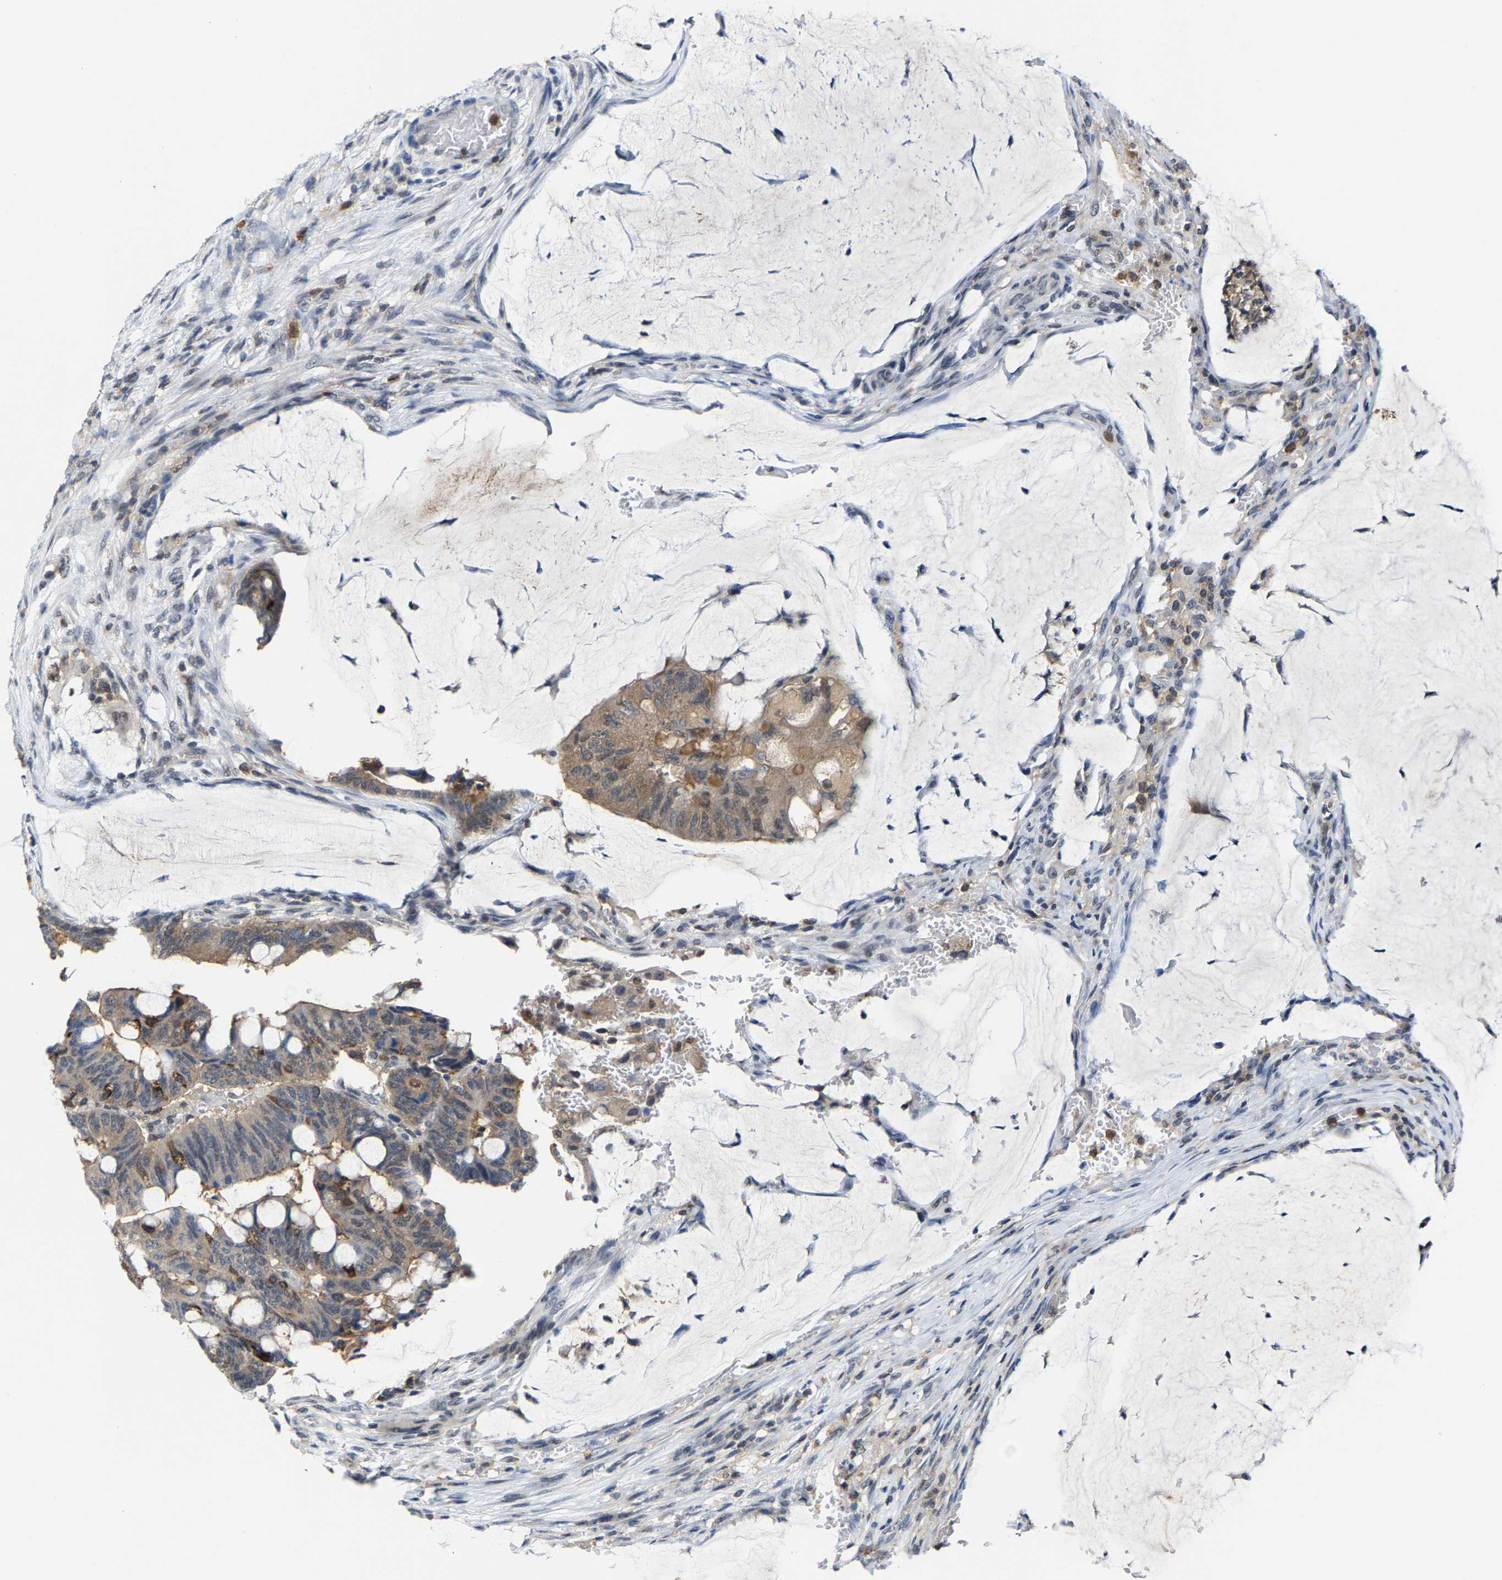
{"staining": {"intensity": "weak", "quantity": "<25%", "location": "cytoplasmic/membranous"}, "tissue": "colorectal cancer", "cell_type": "Tumor cells", "image_type": "cancer", "snomed": [{"axis": "morphology", "description": "Normal tissue, NOS"}, {"axis": "morphology", "description": "Adenocarcinoma, NOS"}, {"axis": "topography", "description": "Rectum"}, {"axis": "topography", "description": "Peripheral nerve tissue"}], "caption": "High magnification brightfield microscopy of colorectal cancer (adenocarcinoma) stained with DAB (brown) and counterstained with hematoxylin (blue): tumor cells show no significant staining. The staining is performed using DAB (3,3'-diaminobenzidine) brown chromogen with nuclei counter-stained in using hematoxylin.", "gene": "FGD3", "patient": {"sex": "male", "age": 92}}